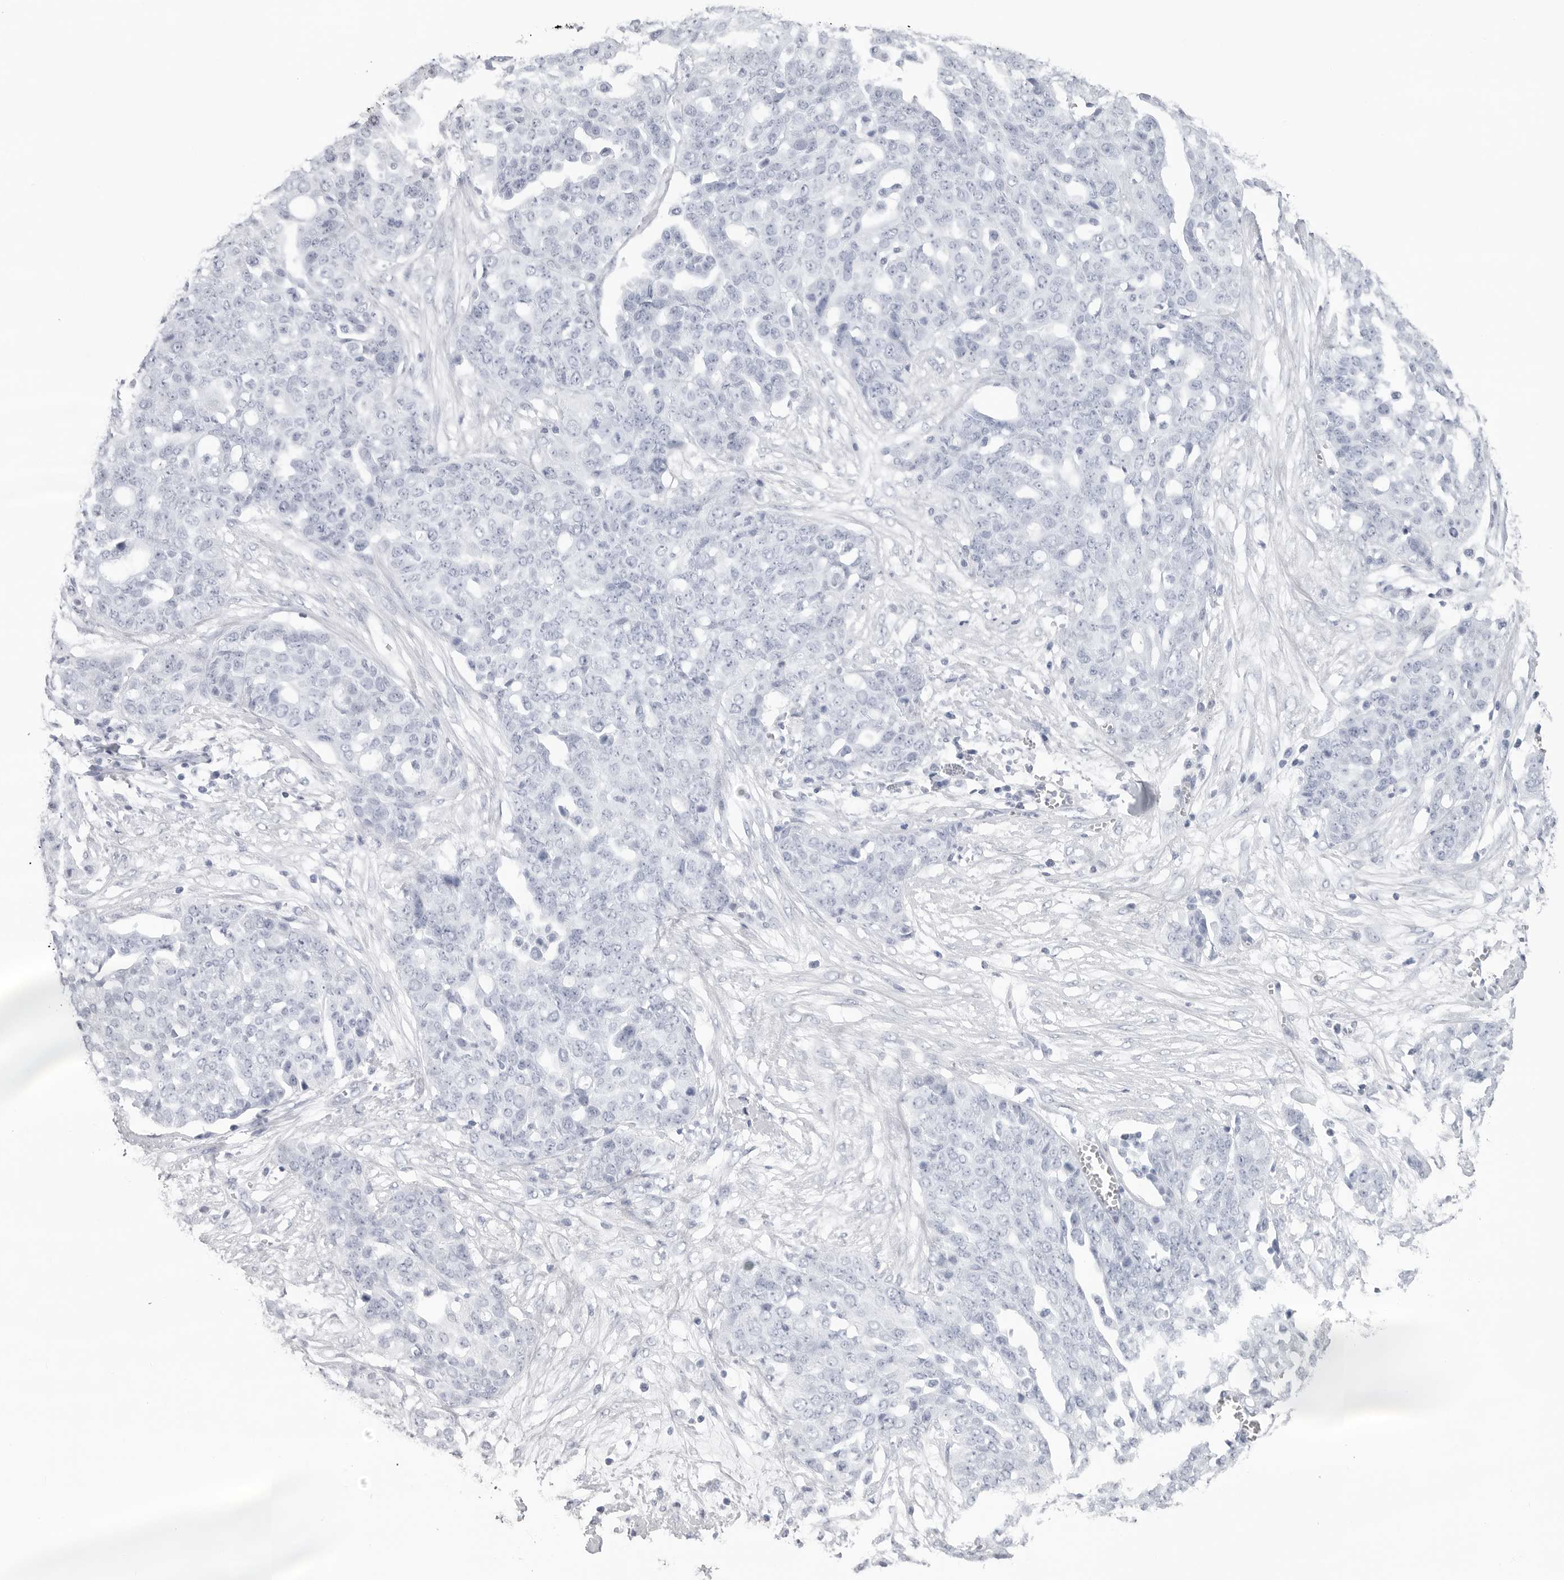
{"staining": {"intensity": "negative", "quantity": "none", "location": "none"}, "tissue": "ovarian cancer", "cell_type": "Tumor cells", "image_type": "cancer", "snomed": [{"axis": "morphology", "description": "Cystadenocarcinoma, serous, NOS"}, {"axis": "topography", "description": "Soft tissue"}, {"axis": "topography", "description": "Ovary"}], "caption": "Immunohistochemical staining of human ovarian cancer shows no significant positivity in tumor cells.", "gene": "CST2", "patient": {"sex": "female", "age": 57}}